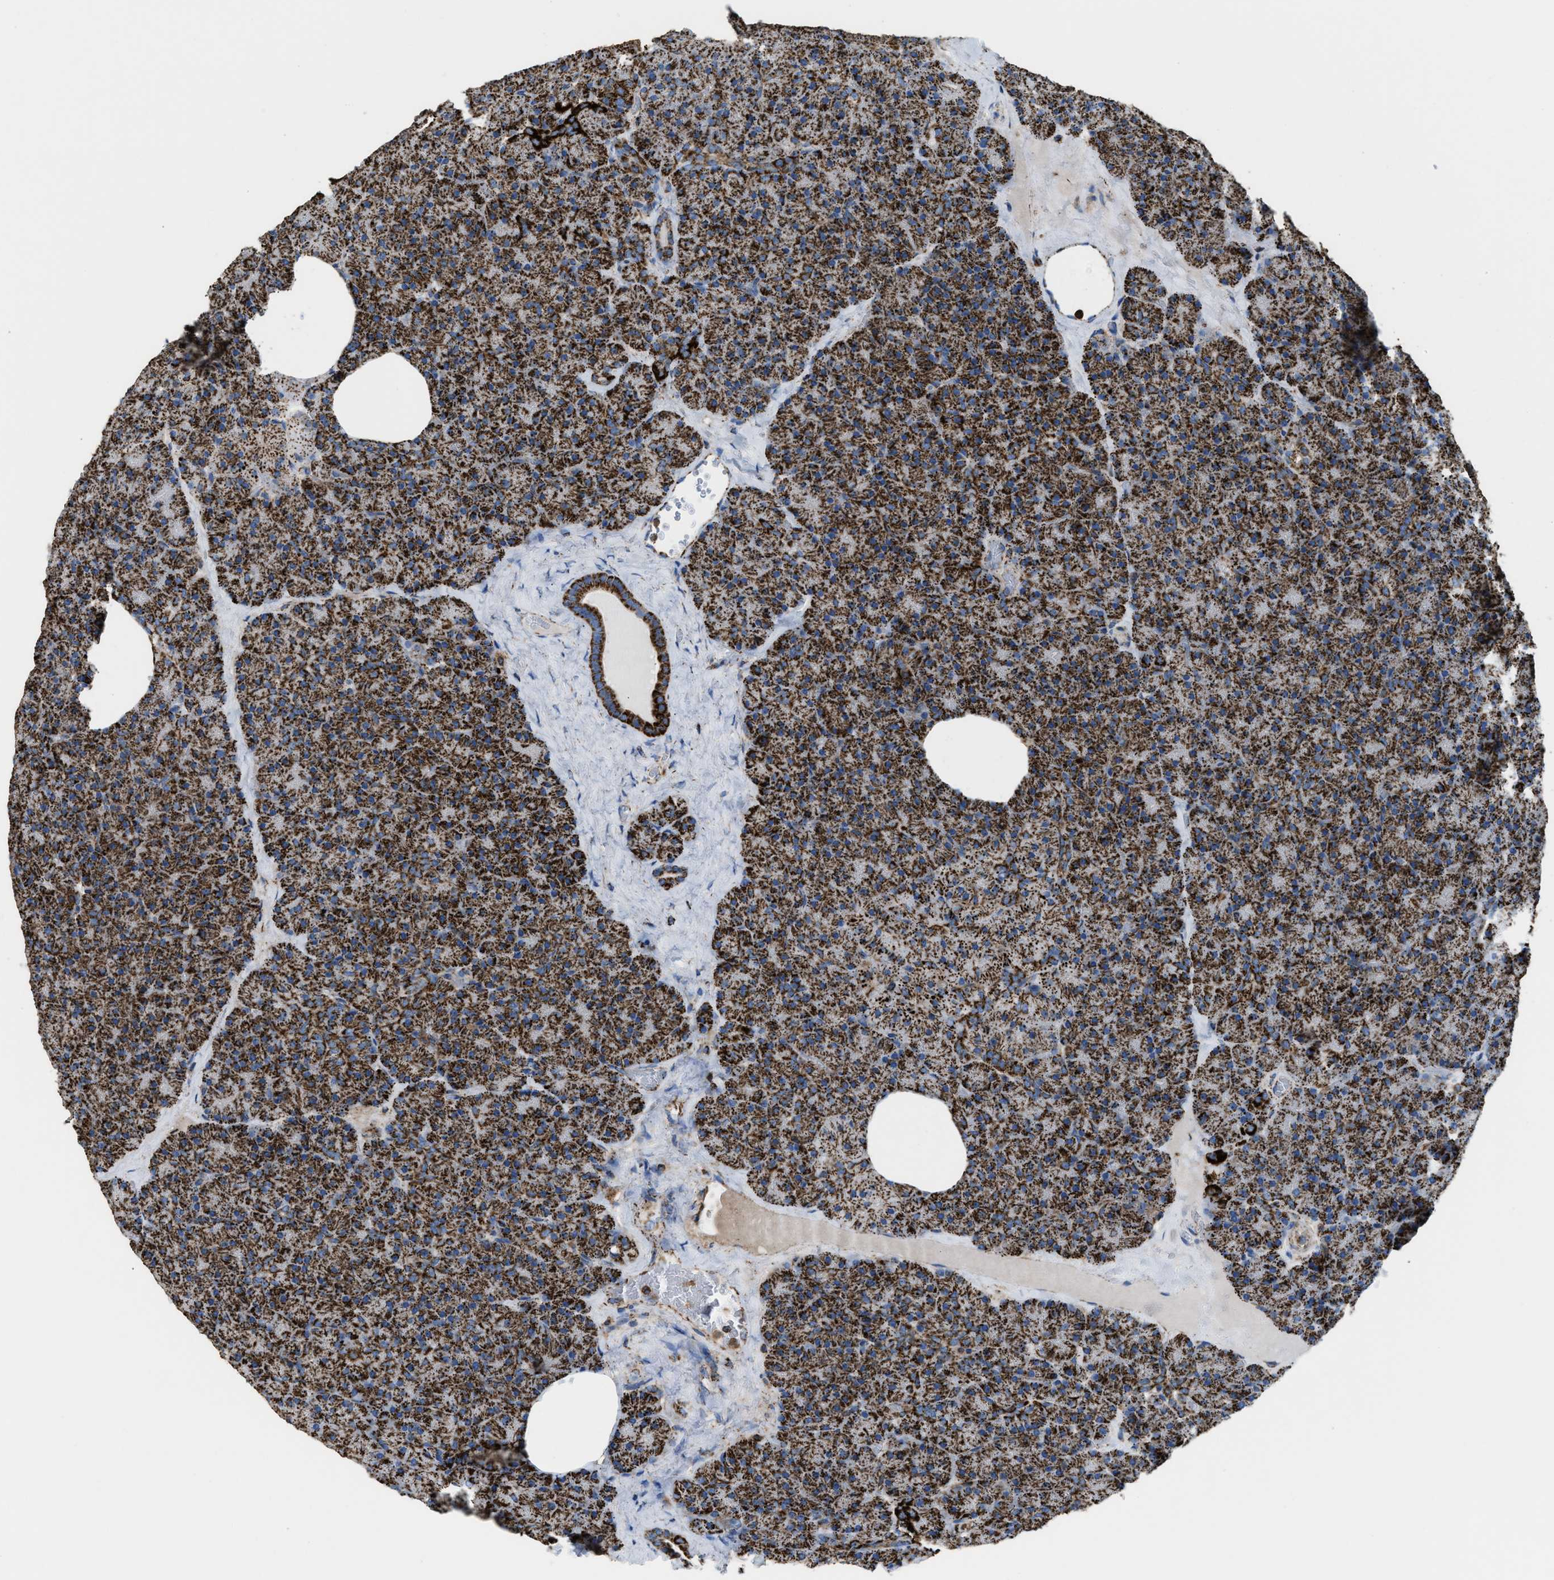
{"staining": {"intensity": "strong", "quantity": ">75%", "location": "cytoplasmic/membranous"}, "tissue": "pancreas", "cell_type": "Exocrine glandular cells", "image_type": "normal", "snomed": [{"axis": "morphology", "description": "Normal tissue, NOS"}, {"axis": "morphology", "description": "Carcinoid, malignant, NOS"}, {"axis": "topography", "description": "Pancreas"}], "caption": "An immunohistochemistry micrograph of benign tissue is shown. Protein staining in brown labels strong cytoplasmic/membranous positivity in pancreas within exocrine glandular cells.", "gene": "ECHS1", "patient": {"sex": "female", "age": 35}}